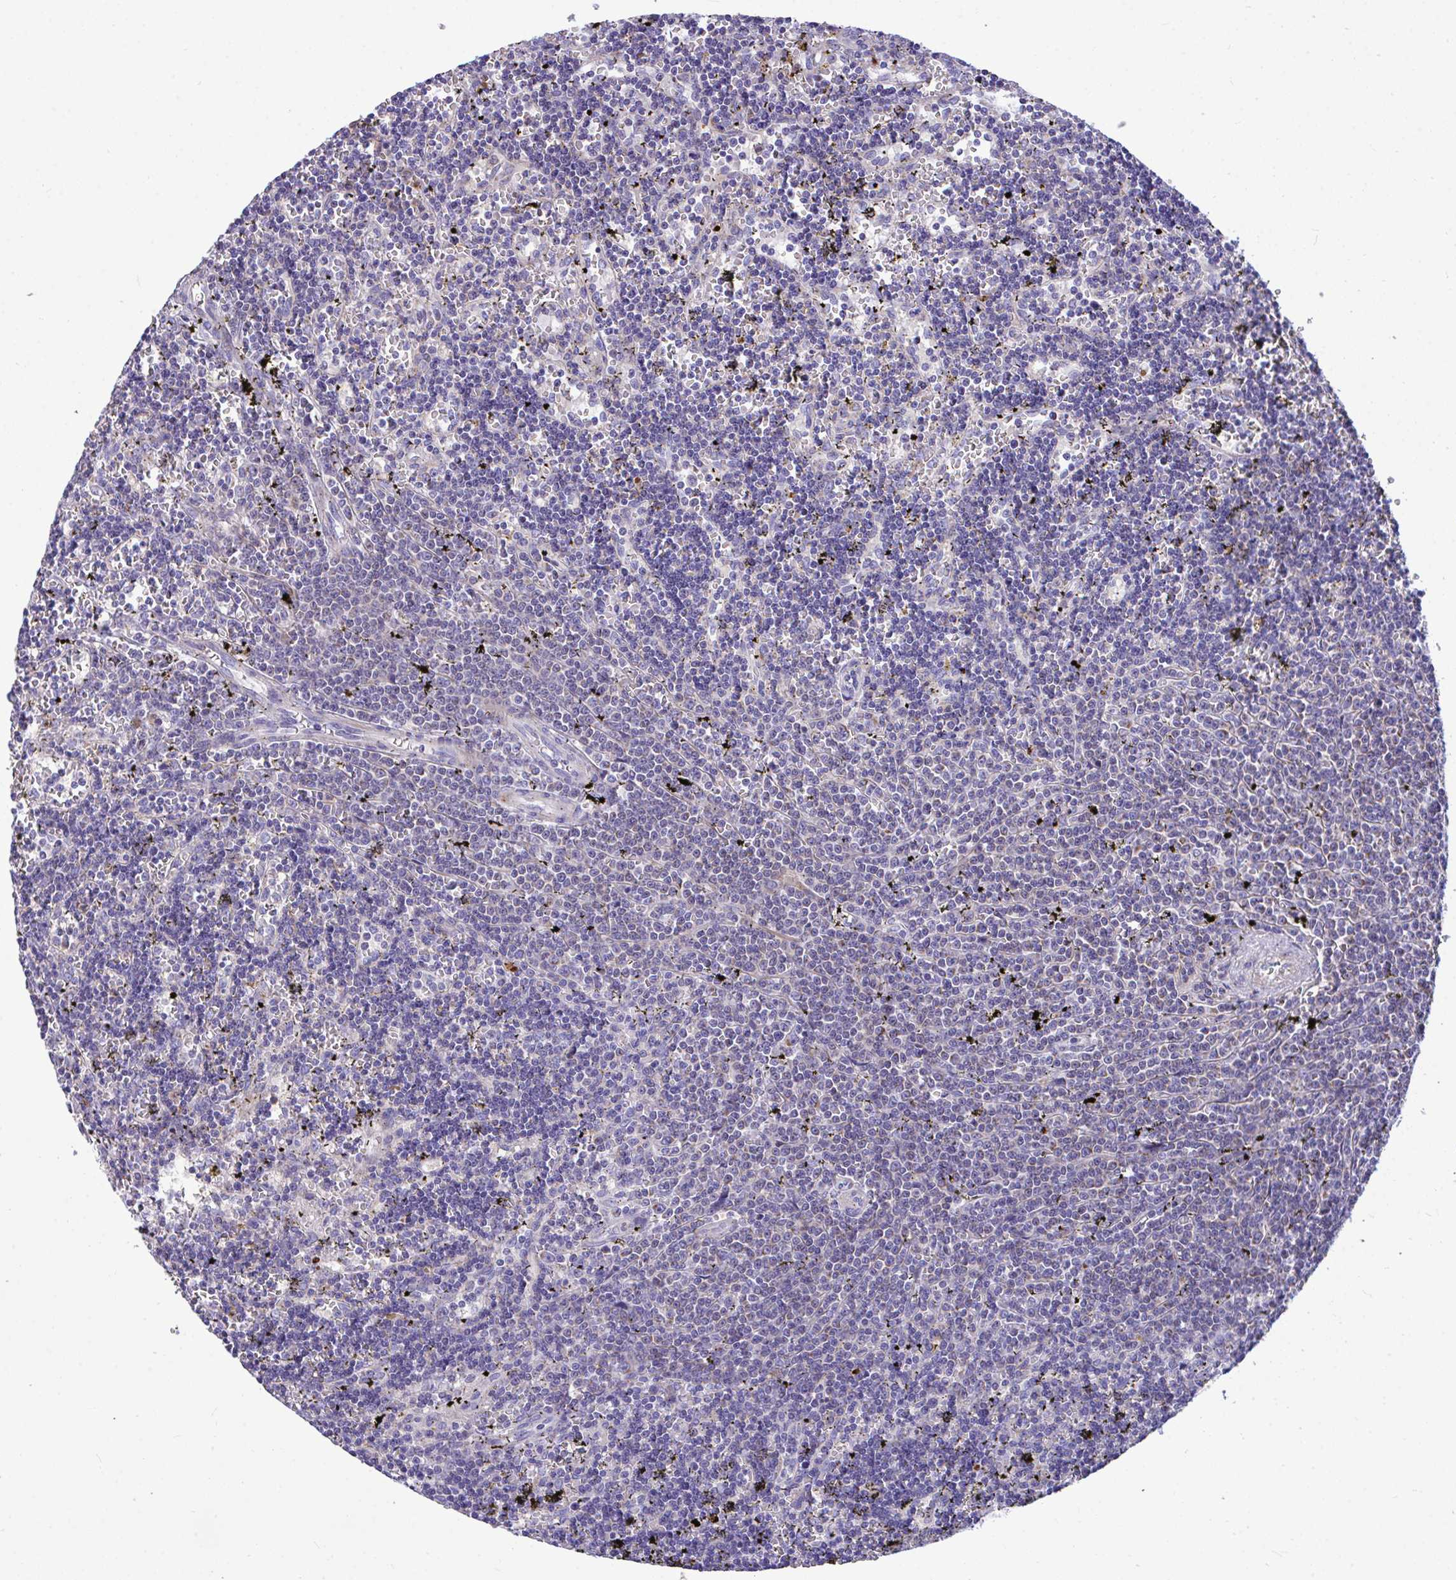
{"staining": {"intensity": "negative", "quantity": "none", "location": "none"}, "tissue": "lymphoma", "cell_type": "Tumor cells", "image_type": "cancer", "snomed": [{"axis": "morphology", "description": "Malignant lymphoma, non-Hodgkin's type, Low grade"}, {"axis": "topography", "description": "Spleen"}], "caption": "IHC micrograph of neoplastic tissue: malignant lymphoma, non-Hodgkin's type (low-grade) stained with DAB demonstrates no significant protein expression in tumor cells.", "gene": "MRPS16", "patient": {"sex": "male", "age": 60}}